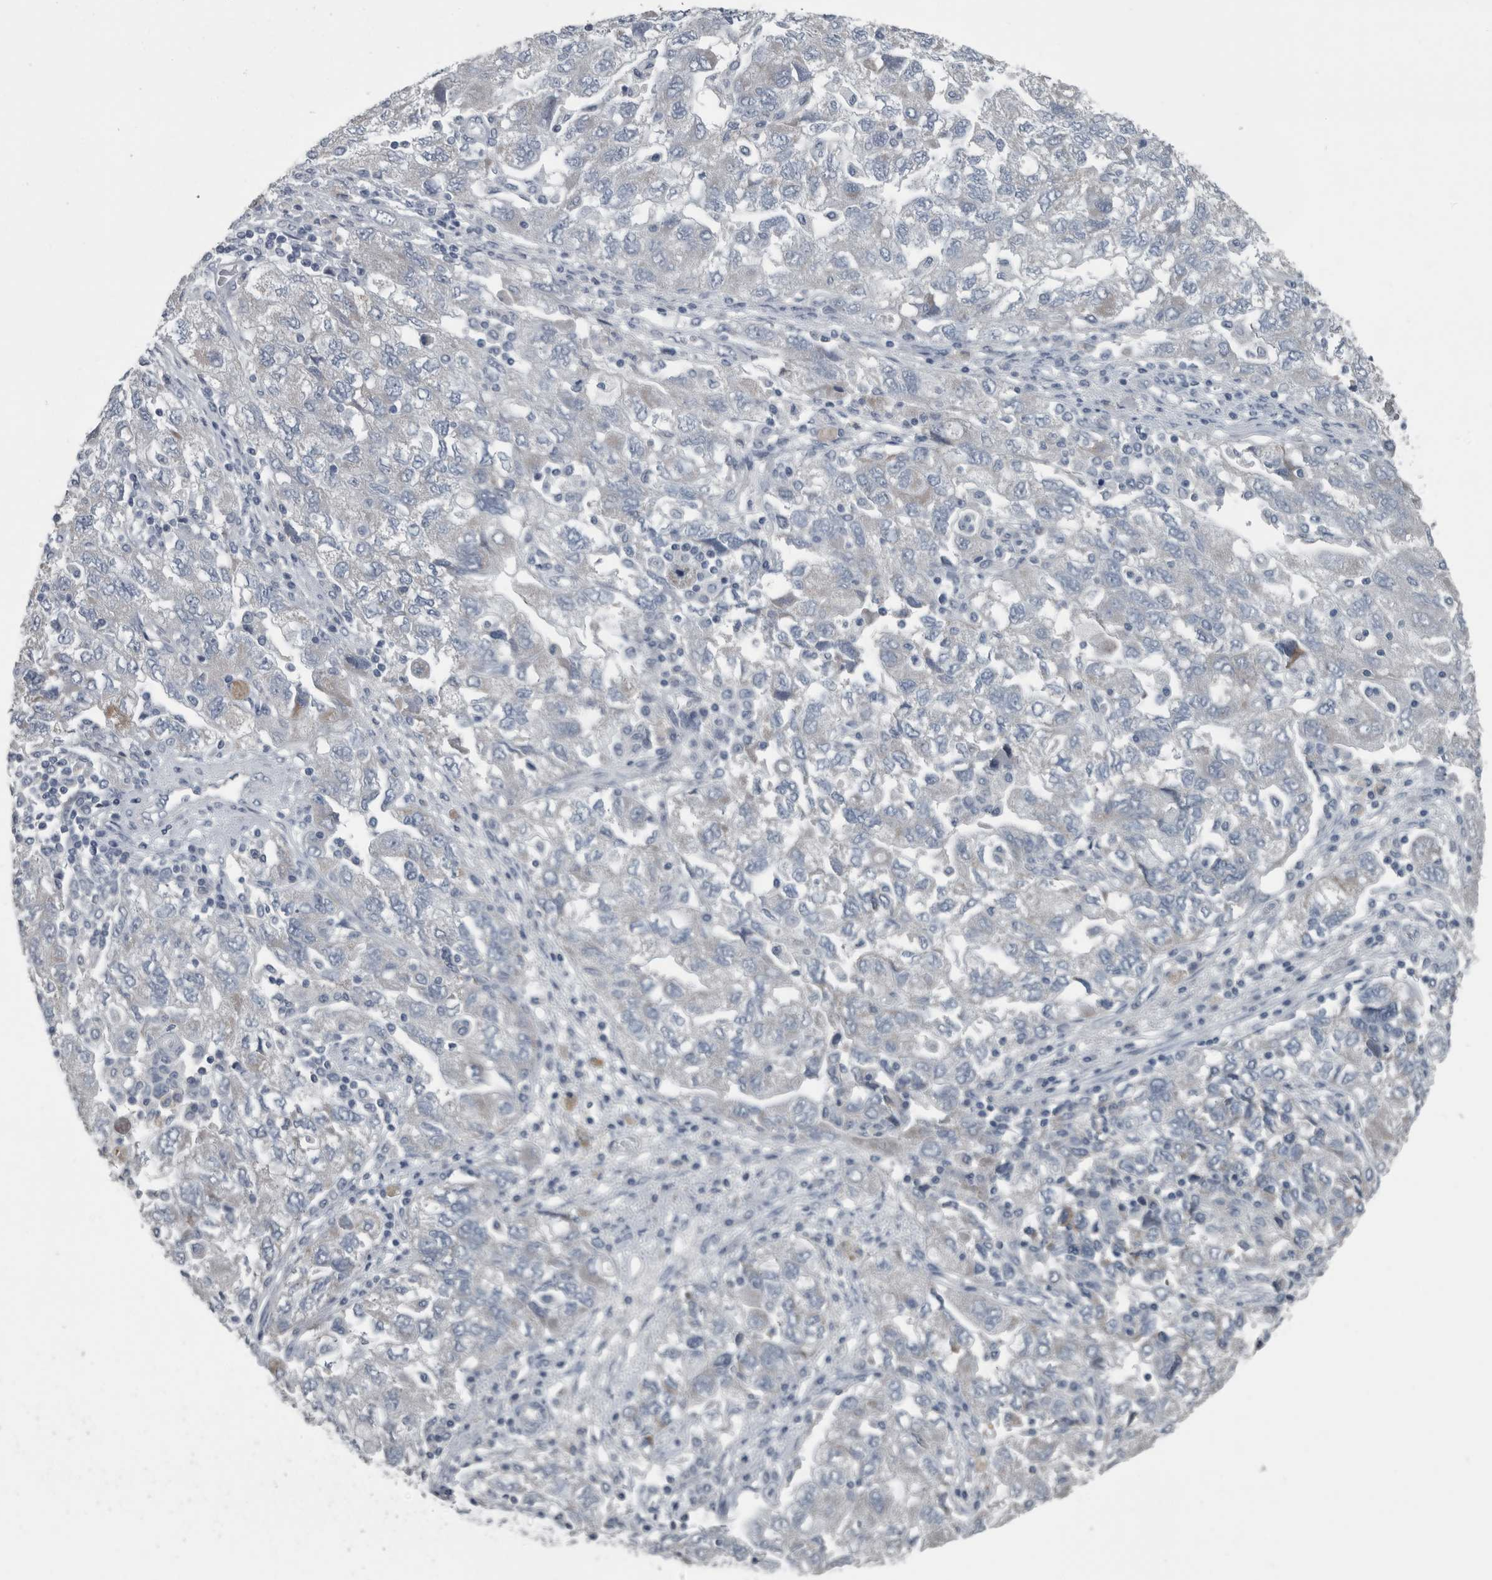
{"staining": {"intensity": "negative", "quantity": "none", "location": "none"}, "tissue": "ovarian cancer", "cell_type": "Tumor cells", "image_type": "cancer", "snomed": [{"axis": "morphology", "description": "Carcinoma, NOS"}, {"axis": "morphology", "description": "Cystadenocarcinoma, serous, NOS"}, {"axis": "topography", "description": "Ovary"}], "caption": "Tumor cells show no significant staining in ovarian cancer (serous cystadenocarcinoma).", "gene": "KRT20", "patient": {"sex": "female", "age": 69}}